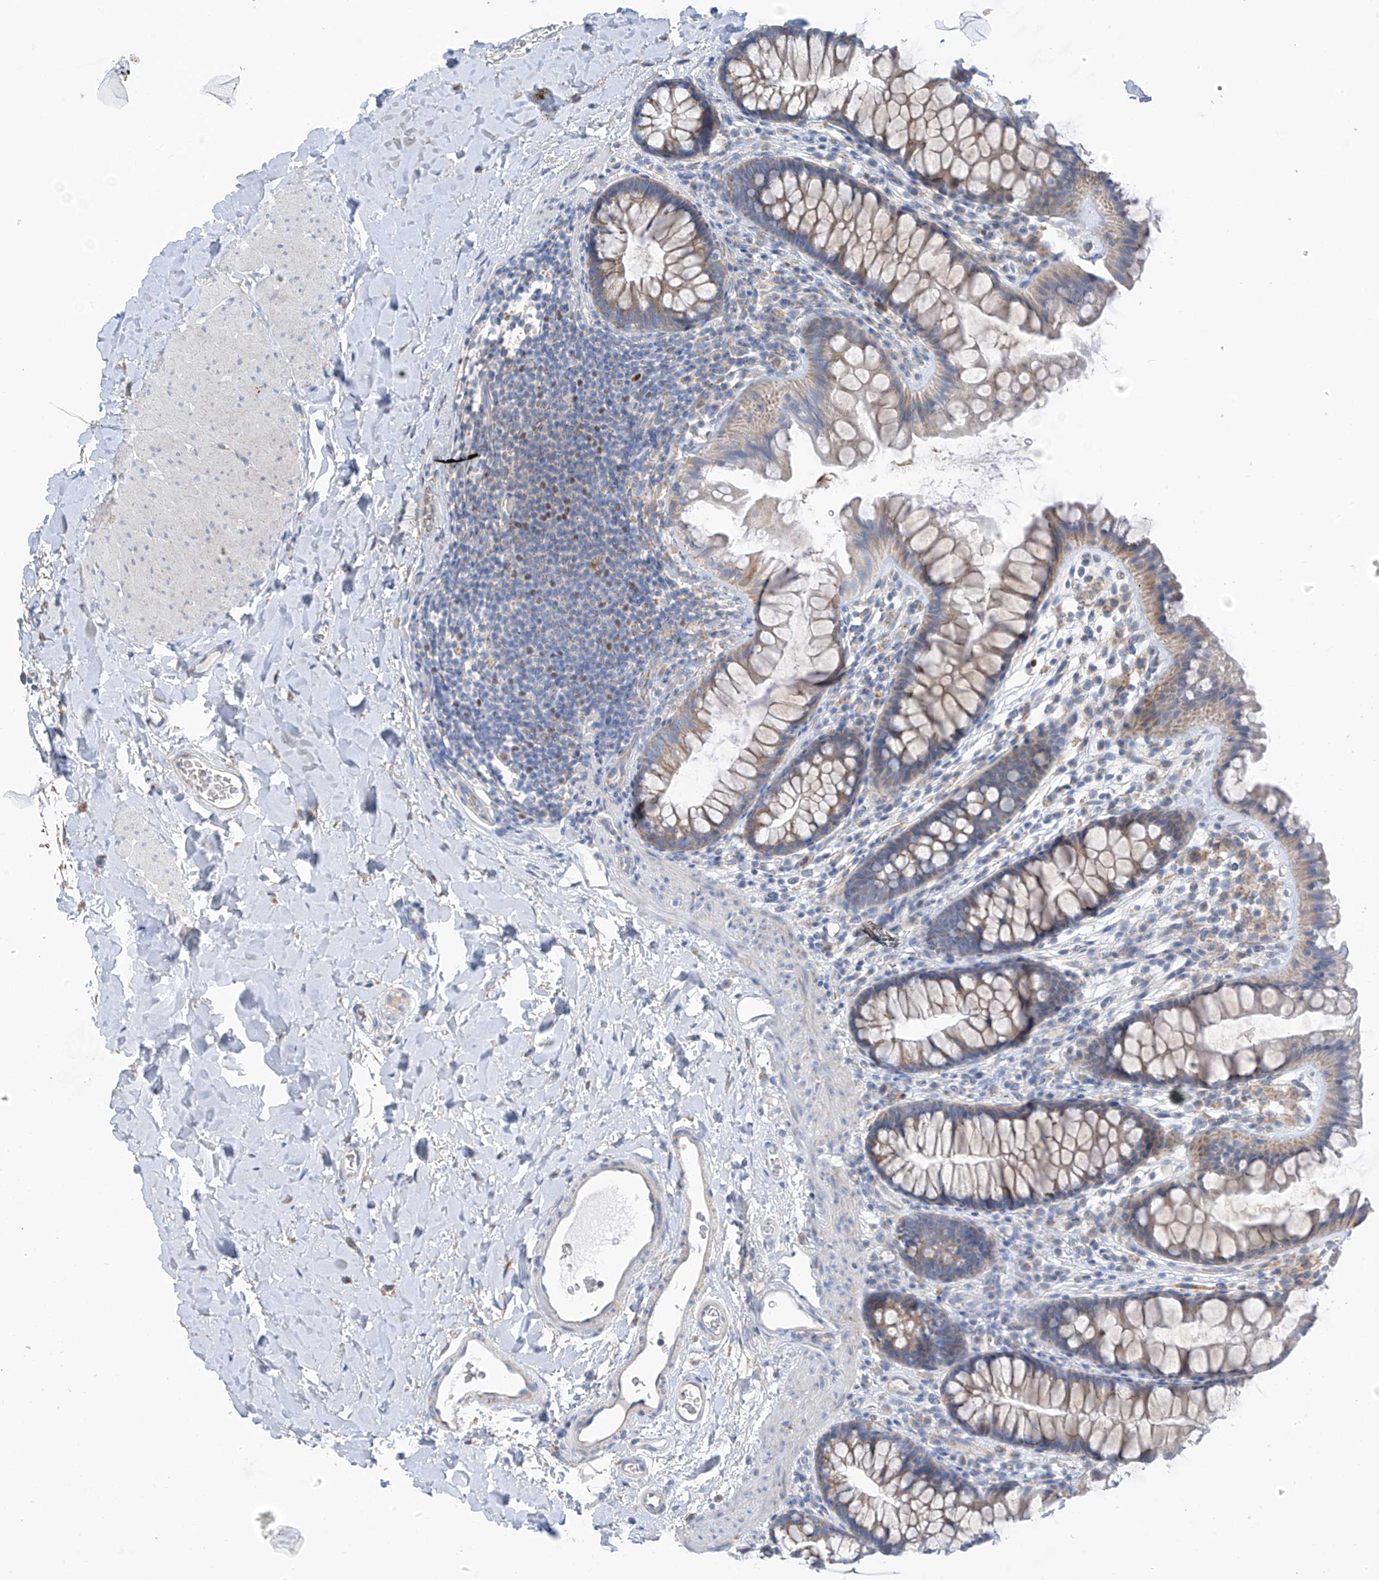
{"staining": {"intensity": "negative", "quantity": "none", "location": "none"}, "tissue": "colon", "cell_type": "Endothelial cells", "image_type": "normal", "snomed": [{"axis": "morphology", "description": "Normal tissue, NOS"}, {"axis": "topography", "description": "Colon"}], "caption": "Unremarkable colon was stained to show a protein in brown. There is no significant staining in endothelial cells. (Brightfield microscopy of DAB (3,3'-diaminobenzidine) immunohistochemistry (IHC) at high magnification).", "gene": "EOMES", "patient": {"sex": "female", "age": 62}}